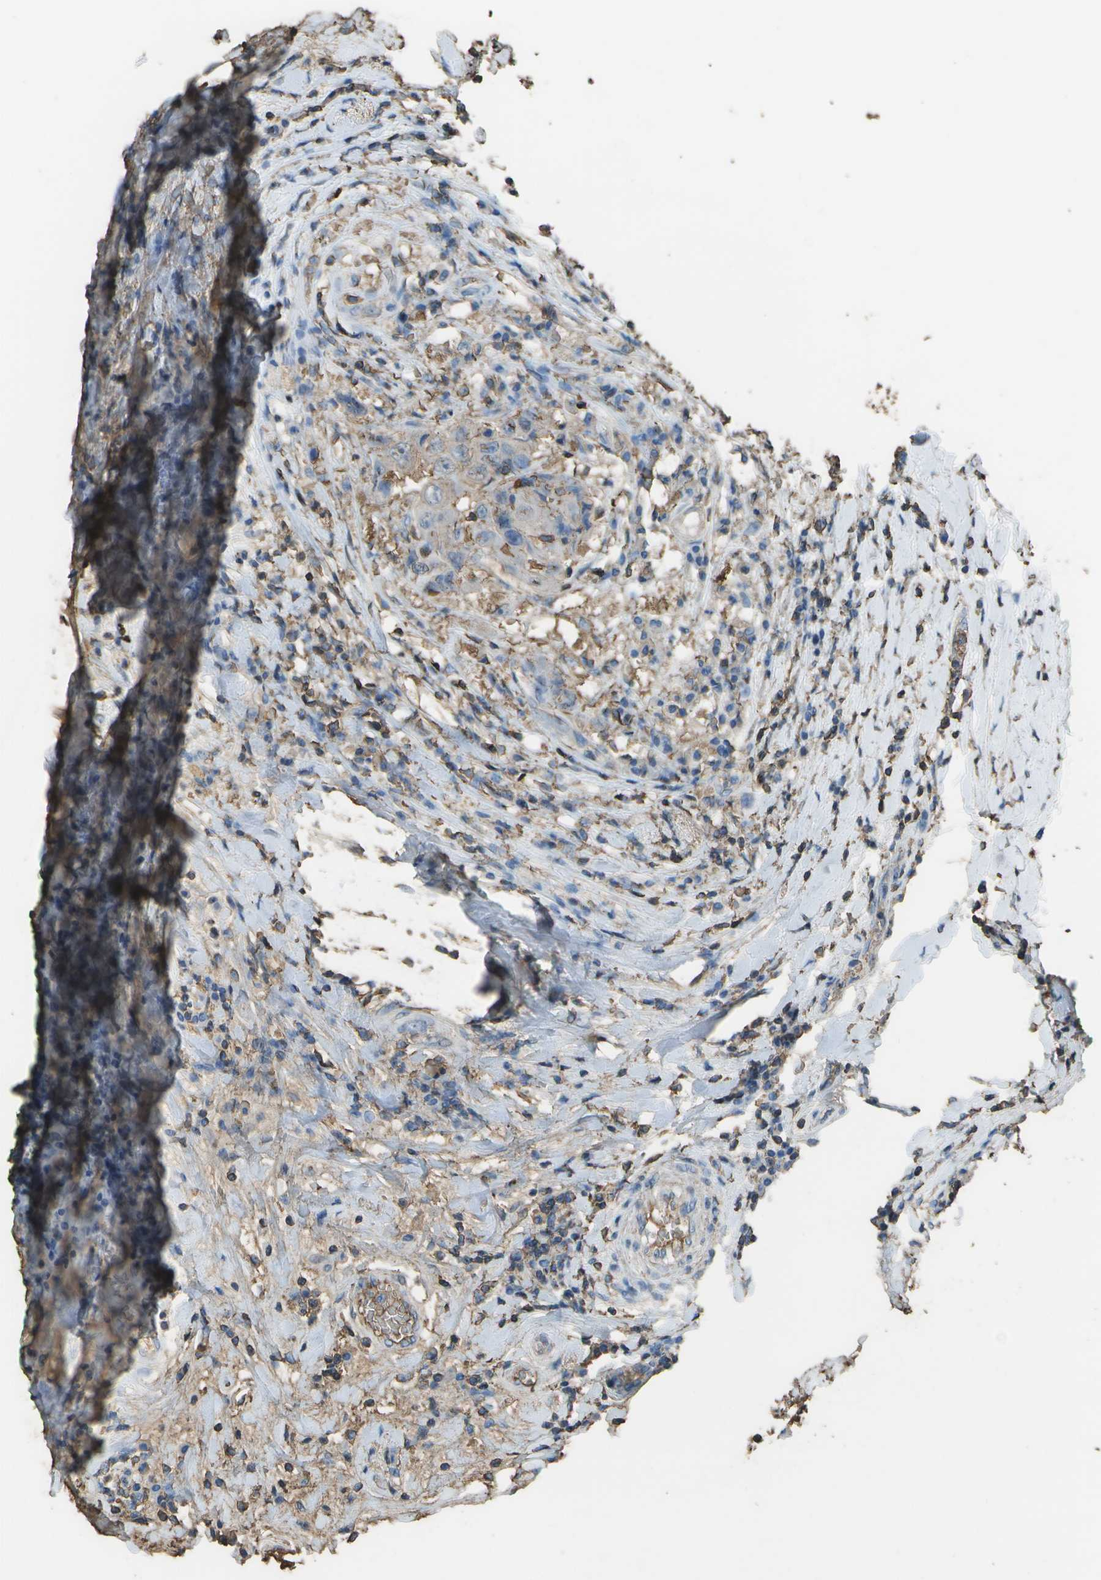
{"staining": {"intensity": "negative", "quantity": "none", "location": "none"}, "tissue": "breast cancer", "cell_type": "Tumor cells", "image_type": "cancer", "snomed": [{"axis": "morphology", "description": "Duct carcinoma"}, {"axis": "topography", "description": "Breast"}], "caption": "The histopathology image exhibits no significant staining in tumor cells of breast infiltrating ductal carcinoma. (DAB (3,3'-diaminobenzidine) immunohistochemistry (IHC), high magnification).", "gene": "CYP4F11", "patient": {"sex": "female", "age": 27}}